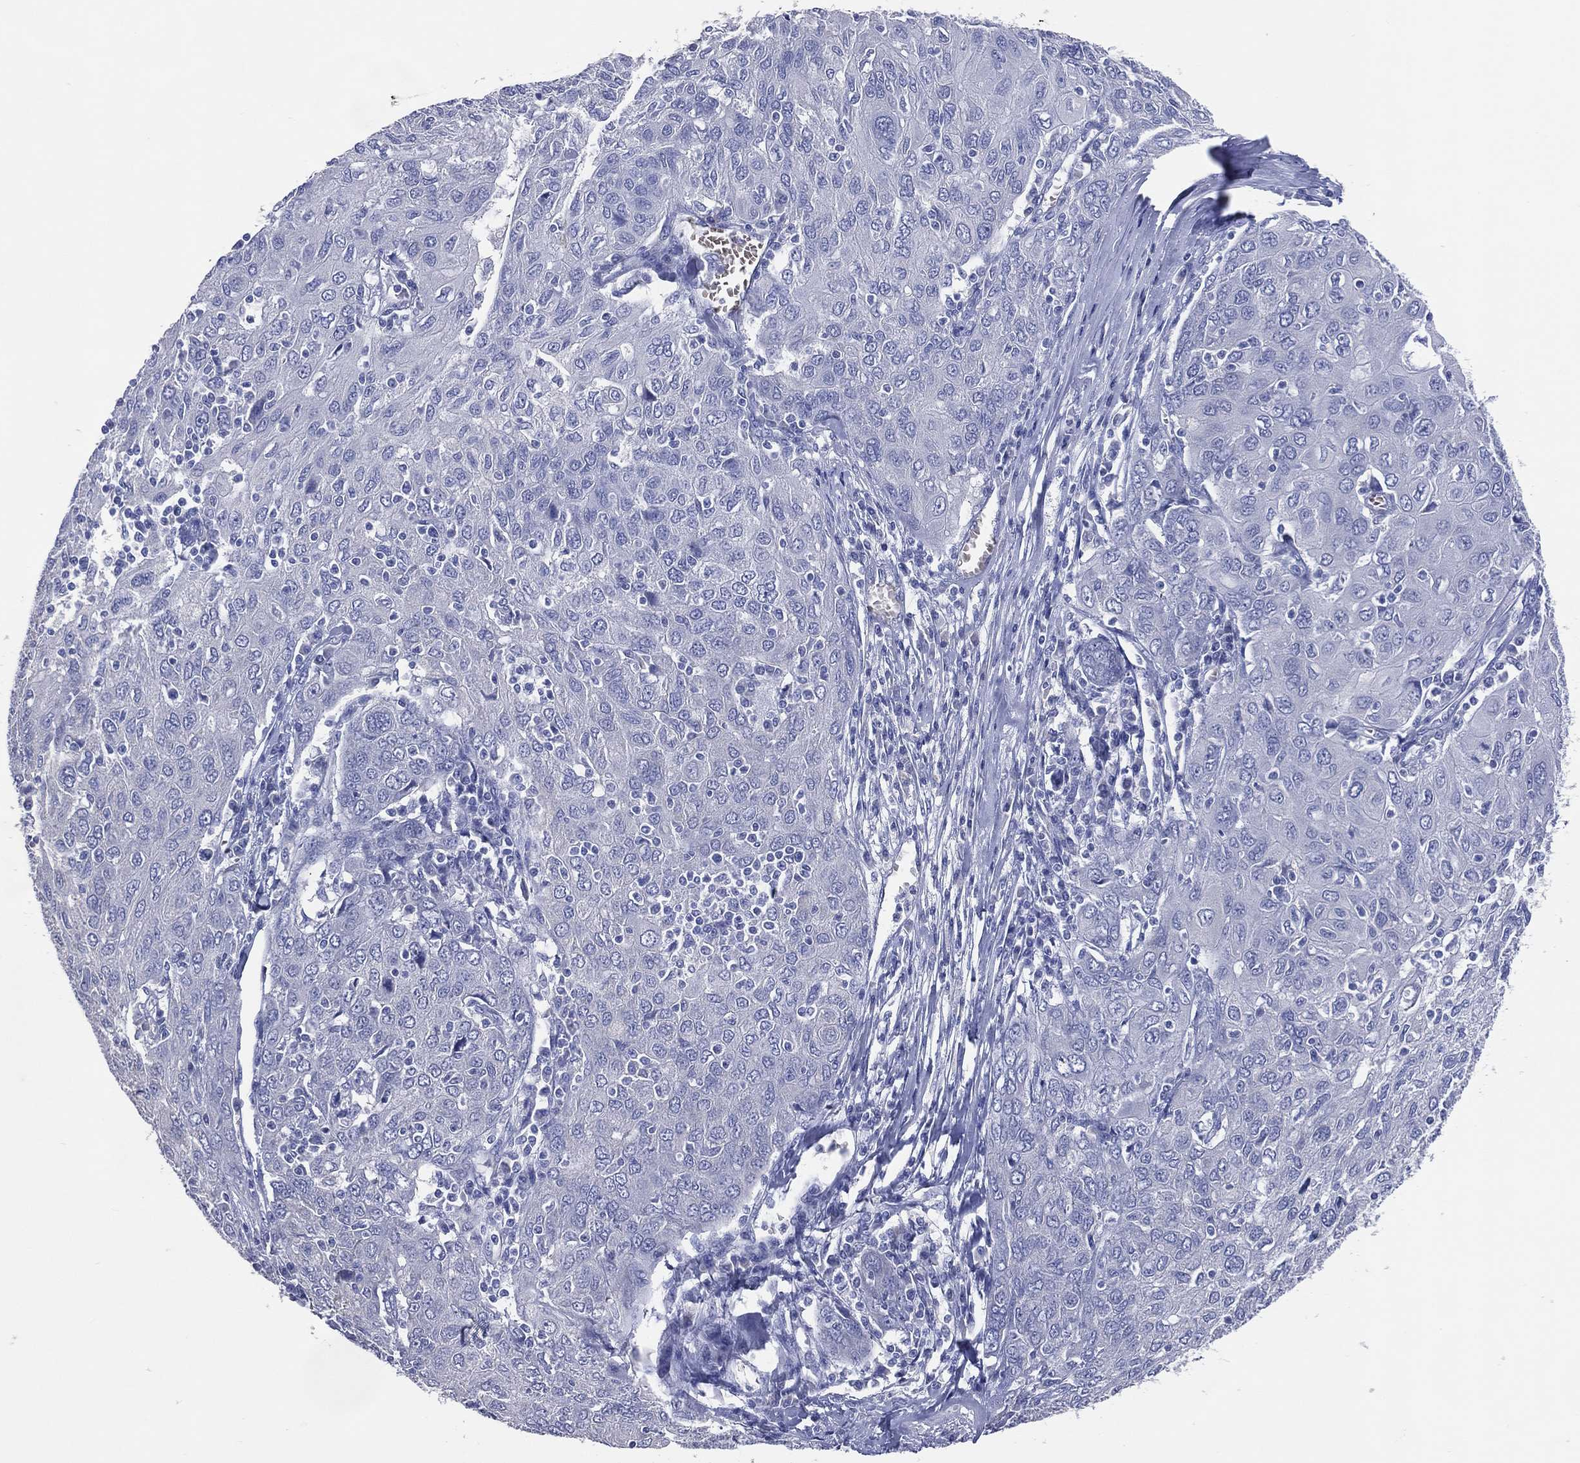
{"staining": {"intensity": "negative", "quantity": "none", "location": "none"}, "tissue": "ovarian cancer", "cell_type": "Tumor cells", "image_type": "cancer", "snomed": [{"axis": "morphology", "description": "Carcinoma, endometroid"}, {"axis": "topography", "description": "Ovary"}], "caption": "Image shows no protein staining in tumor cells of ovarian cancer (endometroid carcinoma) tissue.", "gene": "DNAH6", "patient": {"sex": "female", "age": 50}}